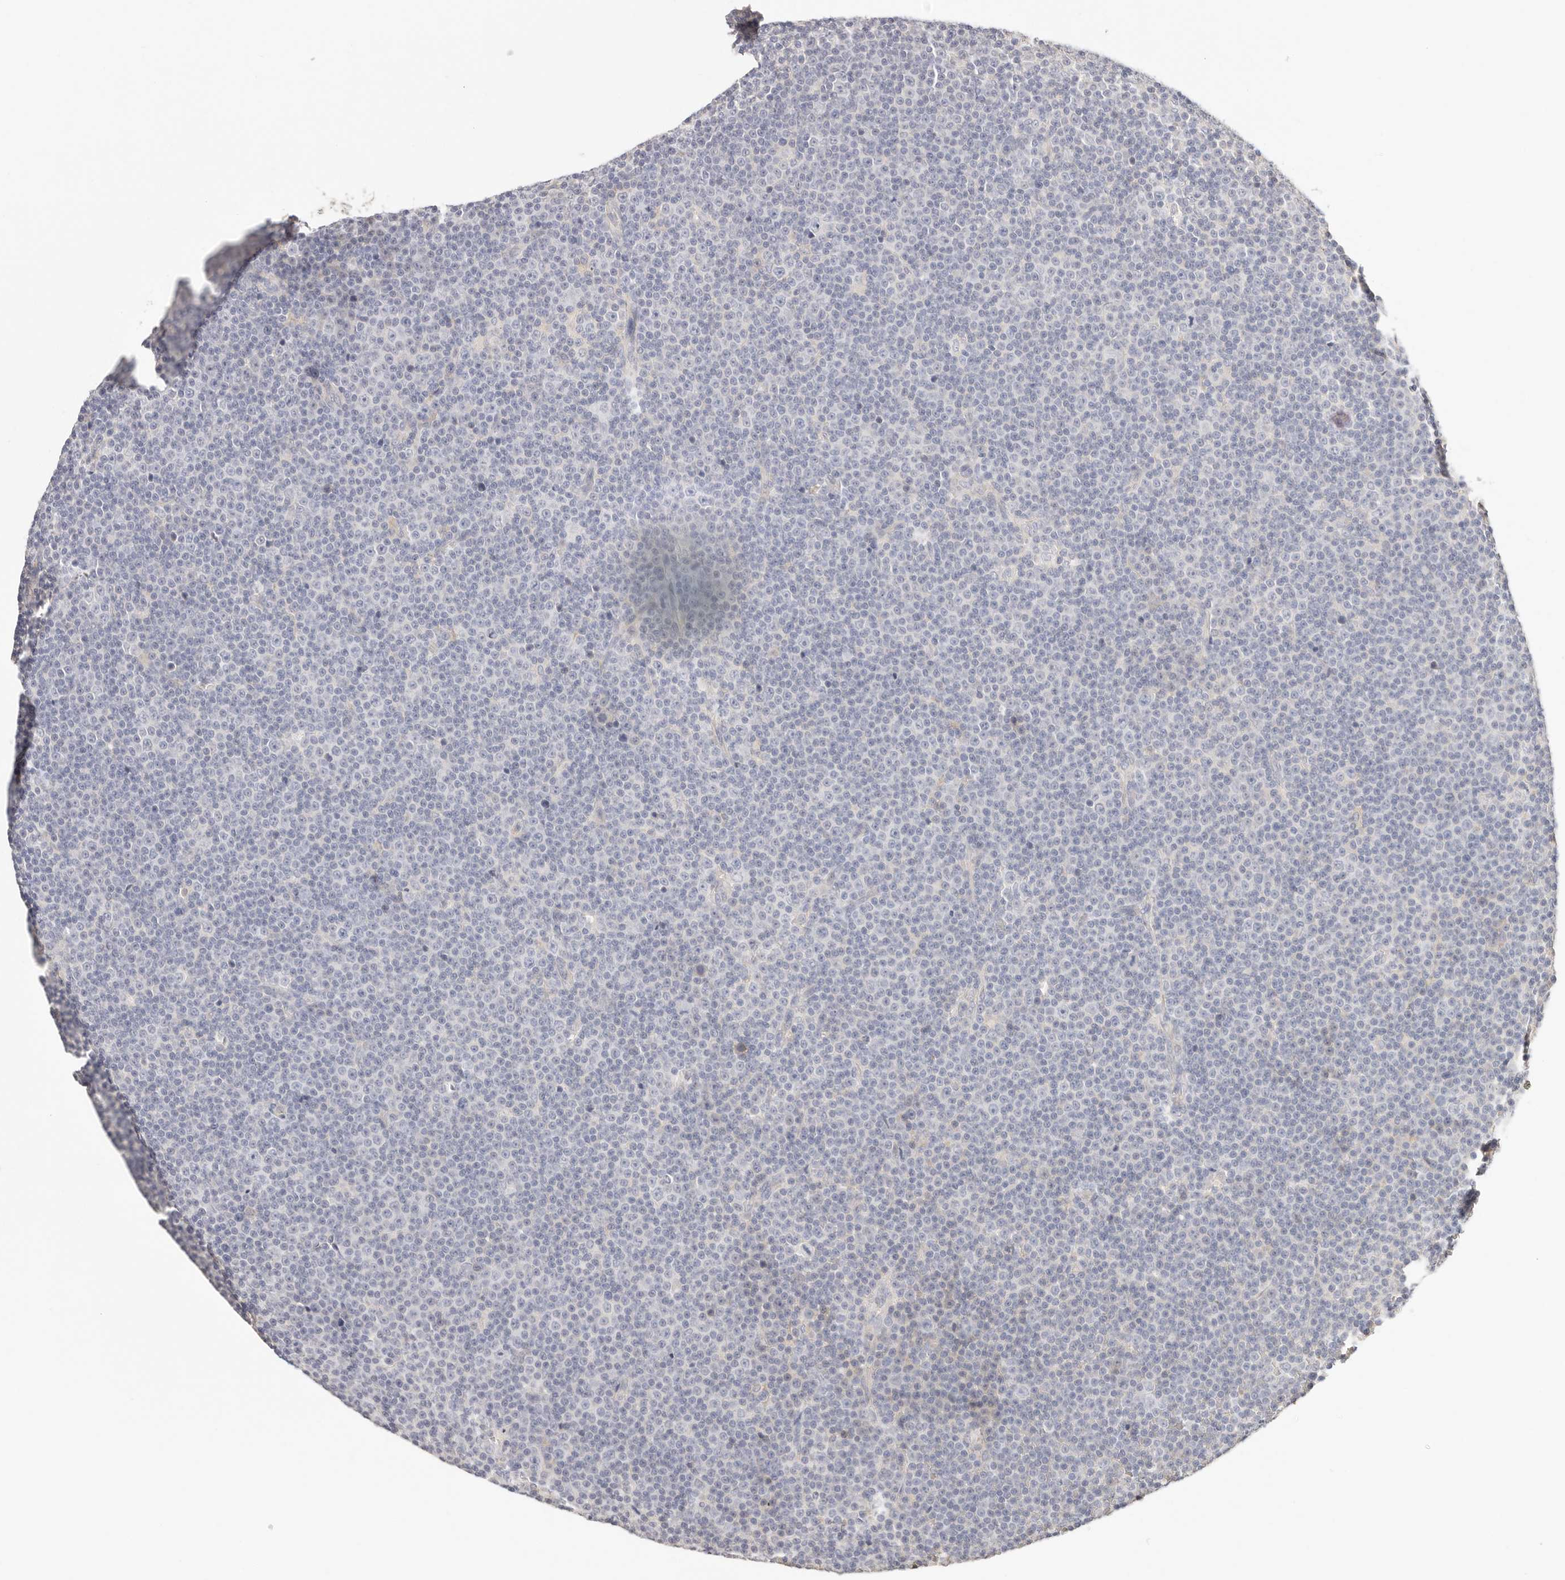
{"staining": {"intensity": "negative", "quantity": "none", "location": "none"}, "tissue": "lymphoma", "cell_type": "Tumor cells", "image_type": "cancer", "snomed": [{"axis": "morphology", "description": "Malignant lymphoma, non-Hodgkin's type, Low grade"}, {"axis": "topography", "description": "Lymph node"}], "caption": "A histopathology image of human lymphoma is negative for staining in tumor cells. (DAB (3,3'-diaminobenzidine) immunohistochemistry visualized using brightfield microscopy, high magnification).", "gene": "CXADR", "patient": {"sex": "female", "age": 67}}